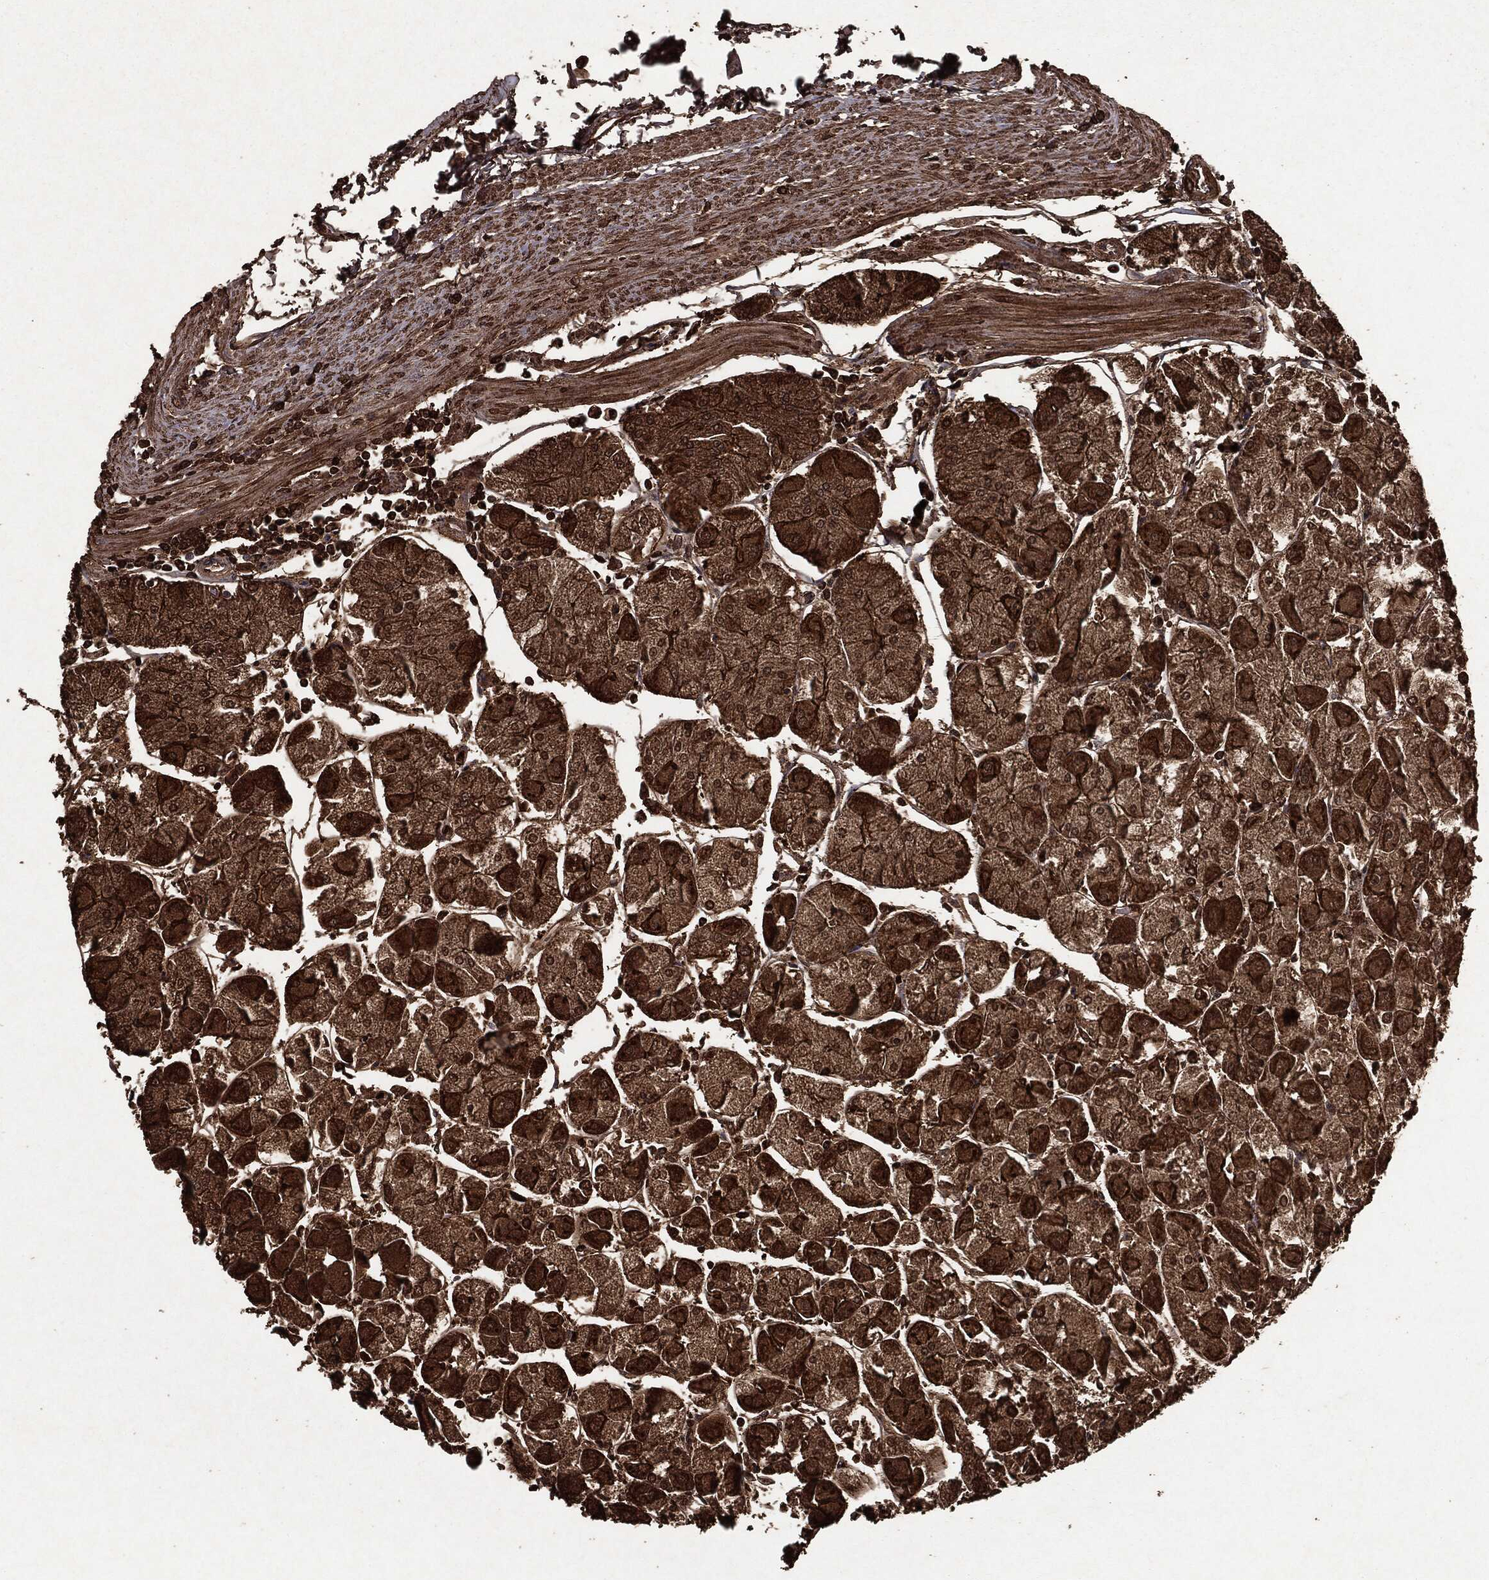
{"staining": {"intensity": "strong", "quantity": "25%-75%", "location": "cytoplasmic/membranous"}, "tissue": "stomach", "cell_type": "Glandular cells", "image_type": "normal", "snomed": [{"axis": "morphology", "description": "Normal tissue, NOS"}, {"axis": "topography", "description": "Stomach"}], "caption": "A high-resolution micrograph shows immunohistochemistry staining of normal stomach, which shows strong cytoplasmic/membranous positivity in approximately 25%-75% of glandular cells. (DAB (3,3'-diaminobenzidine) = brown stain, brightfield microscopy at high magnification).", "gene": "NME1", "patient": {"sex": "male", "age": 70}}